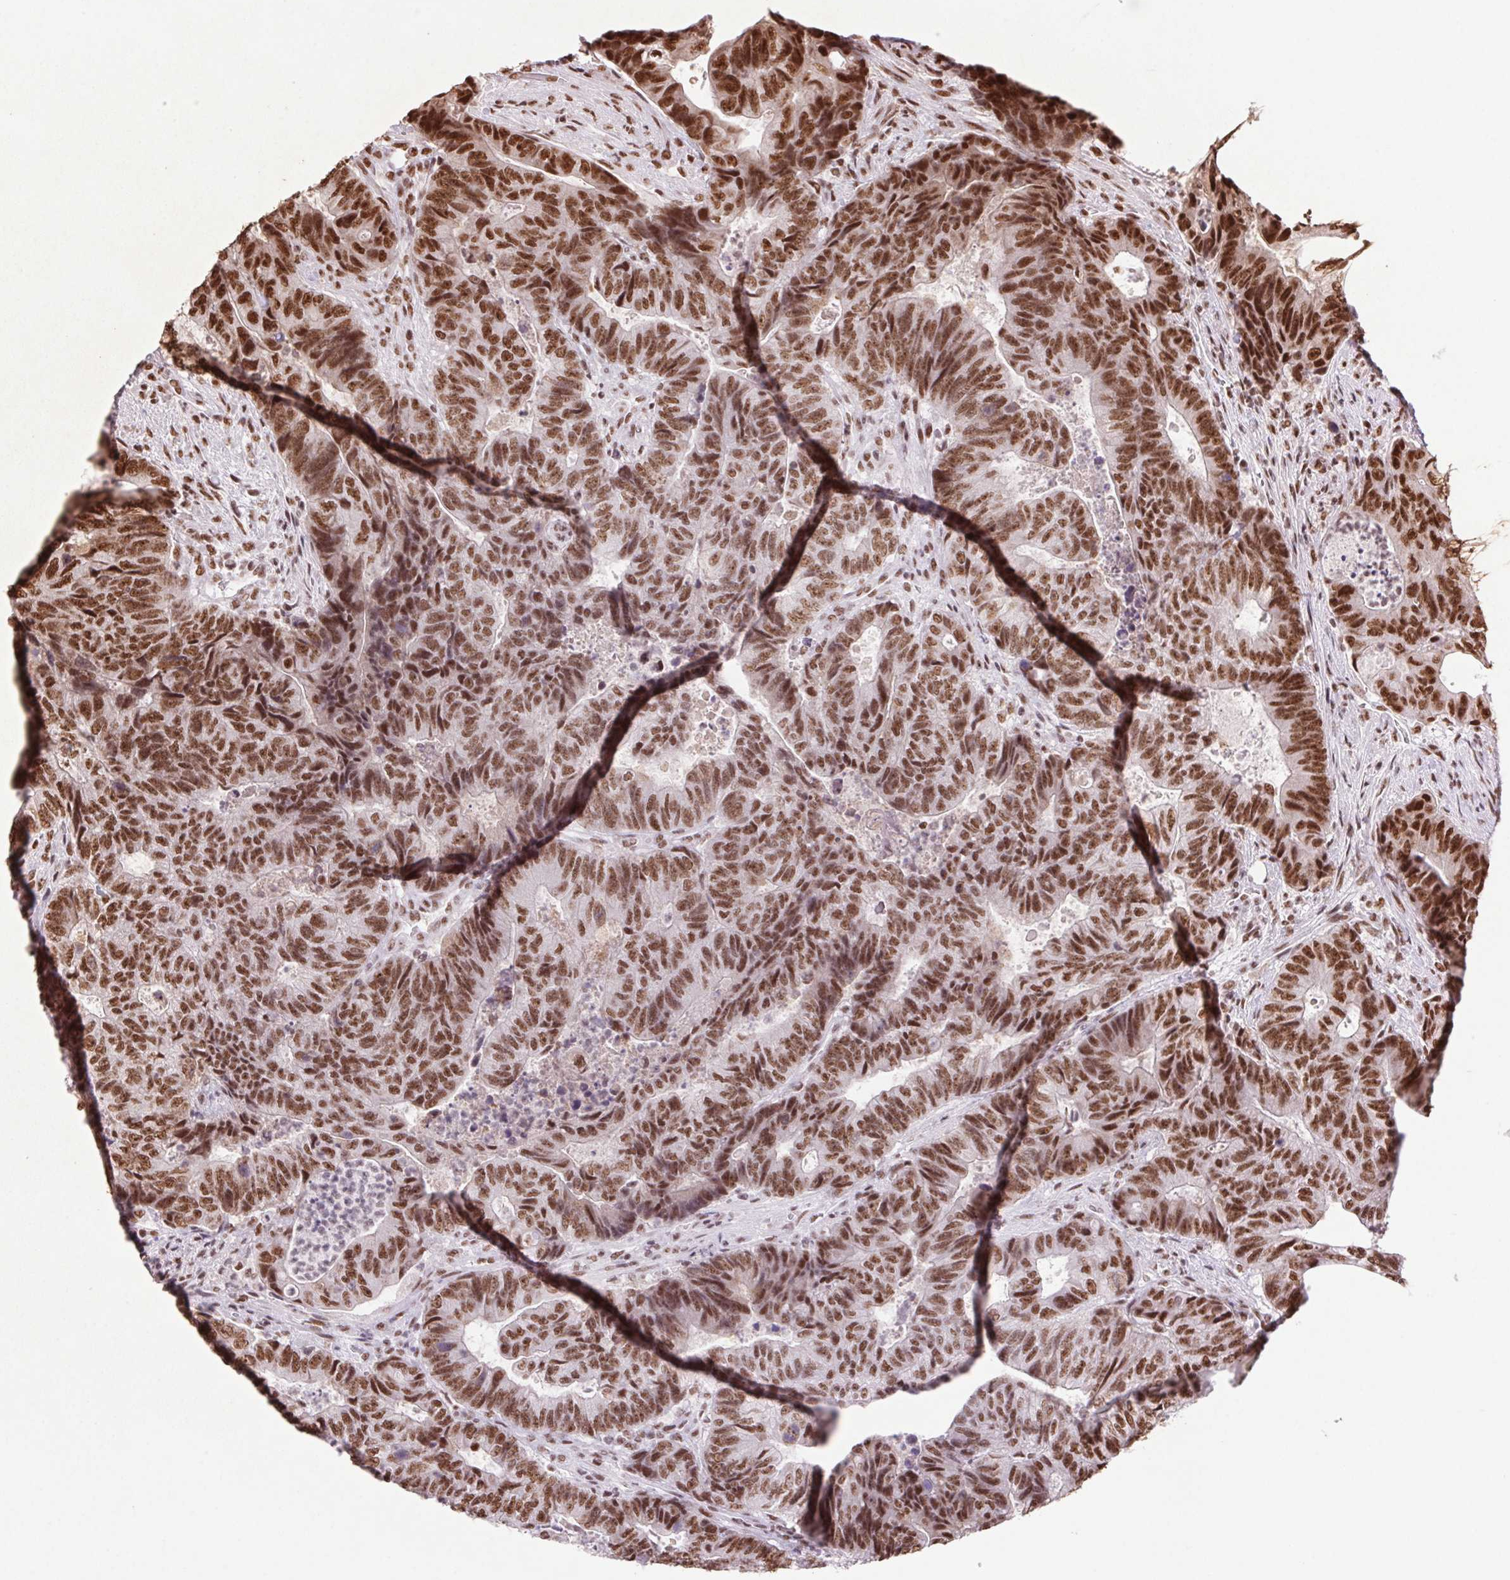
{"staining": {"intensity": "moderate", "quantity": ">75%", "location": "nuclear"}, "tissue": "colorectal cancer", "cell_type": "Tumor cells", "image_type": "cancer", "snomed": [{"axis": "morphology", "description": "Normal tissue, NOS"}, {"axis": "morphology", "description": "Adenocarcinoma, NOS"}, {"axis": "topography", "description": "Colon"}], "caption": "A brown stain shows moderate nuclear expression of a protein in human adenocarcinoma (colorectal) tumor cells.", "gene": "ZNF207", "patient": {"sex": "female", "age": 48}}